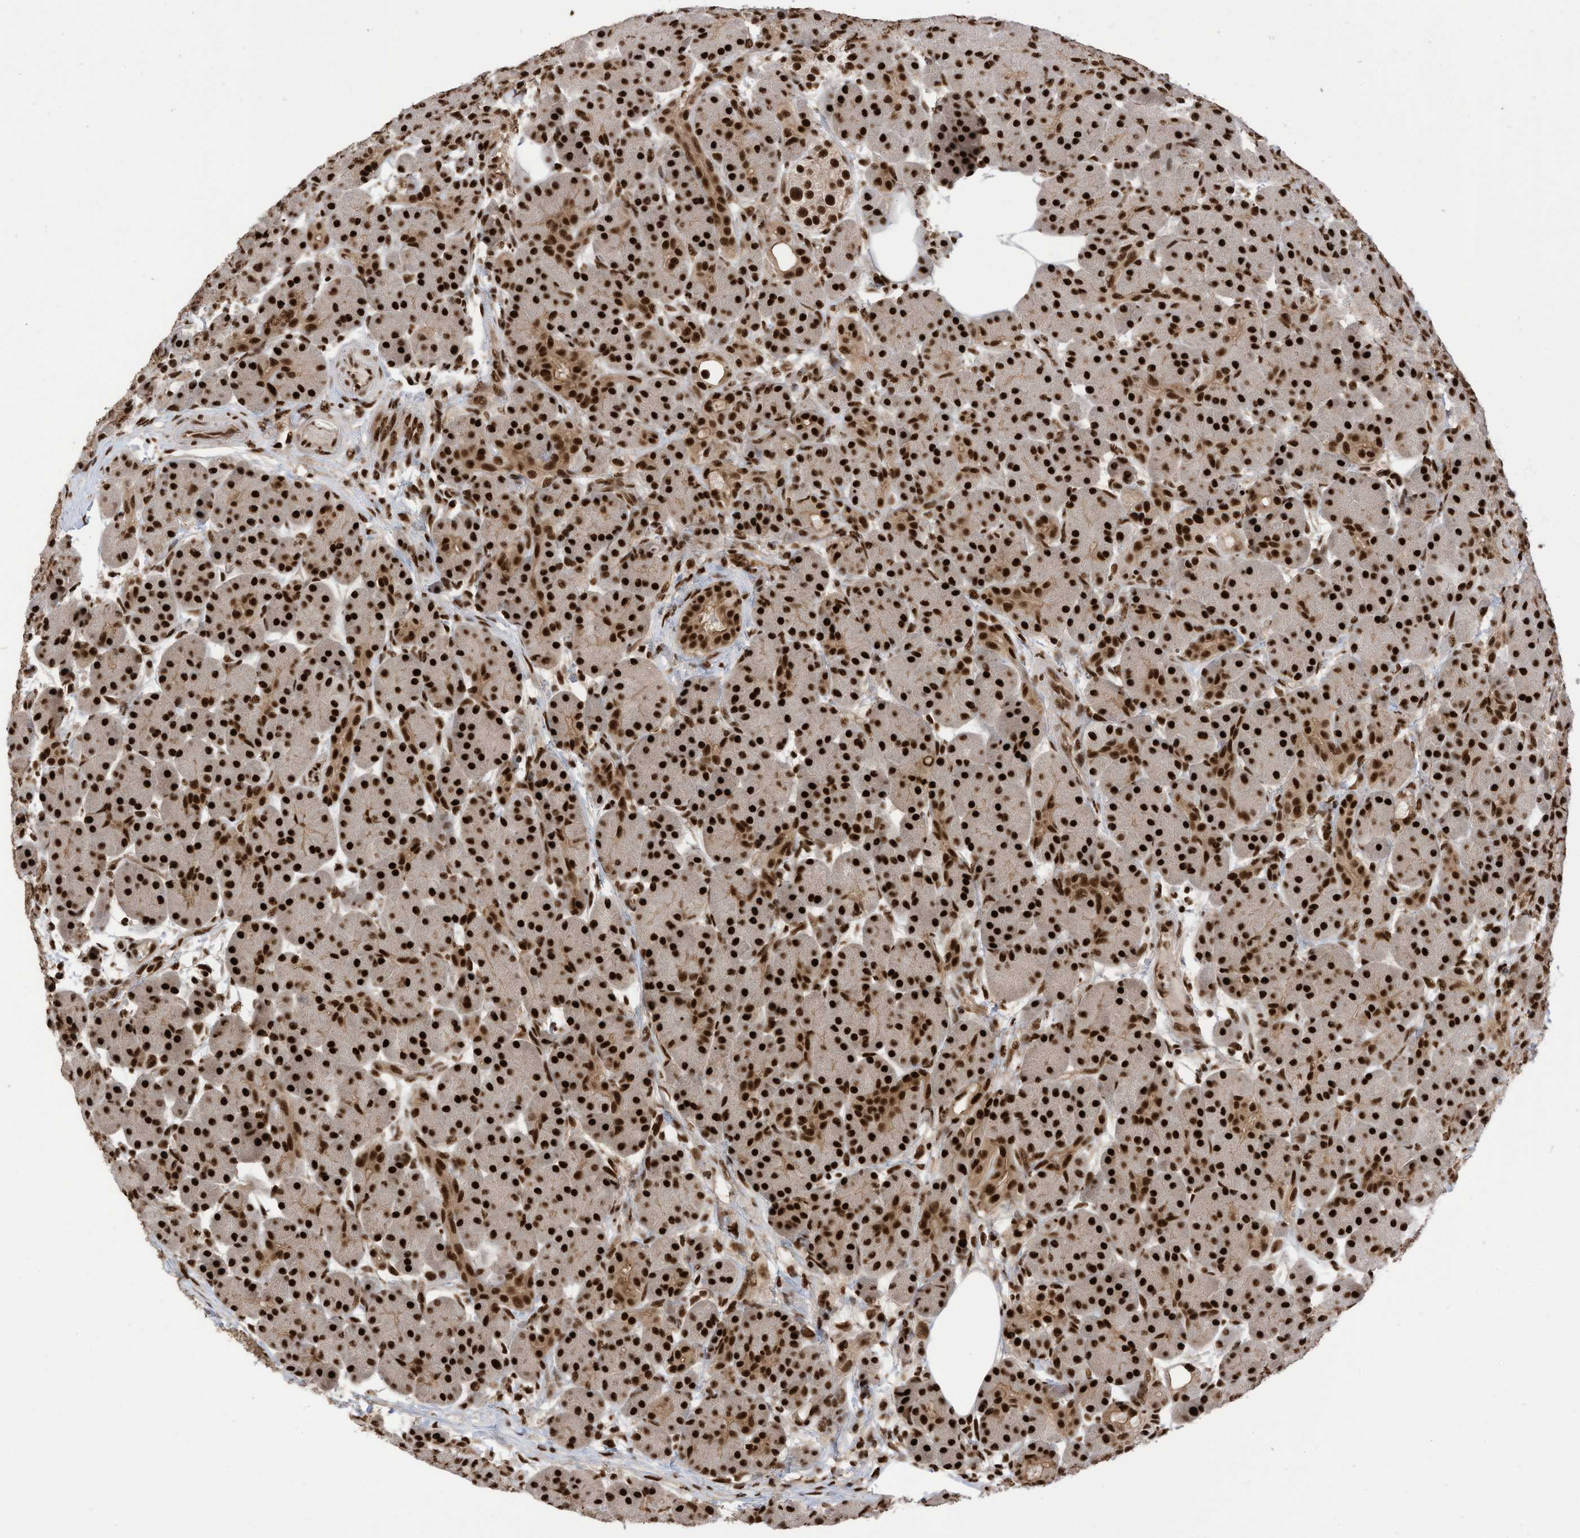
{"staining": {"intensity": "strong", "quantity": ">75%", "location": "nuclear"}, "tissue": "pancreas", "cell_type": "Exocrine glandular cells", "image_type": "normal", "snomed": [{"axis": "morphology", "description": "Normal tissue, NOS"}, {"axis": "topography", "description": "Pancreas"}], "caption": "Normal pancreas displays strong nuclear staining in approximately >75% of exocrine glandular cells.", "gene": "SF3A3", "patient": {"sex": "male", "age": 63}}